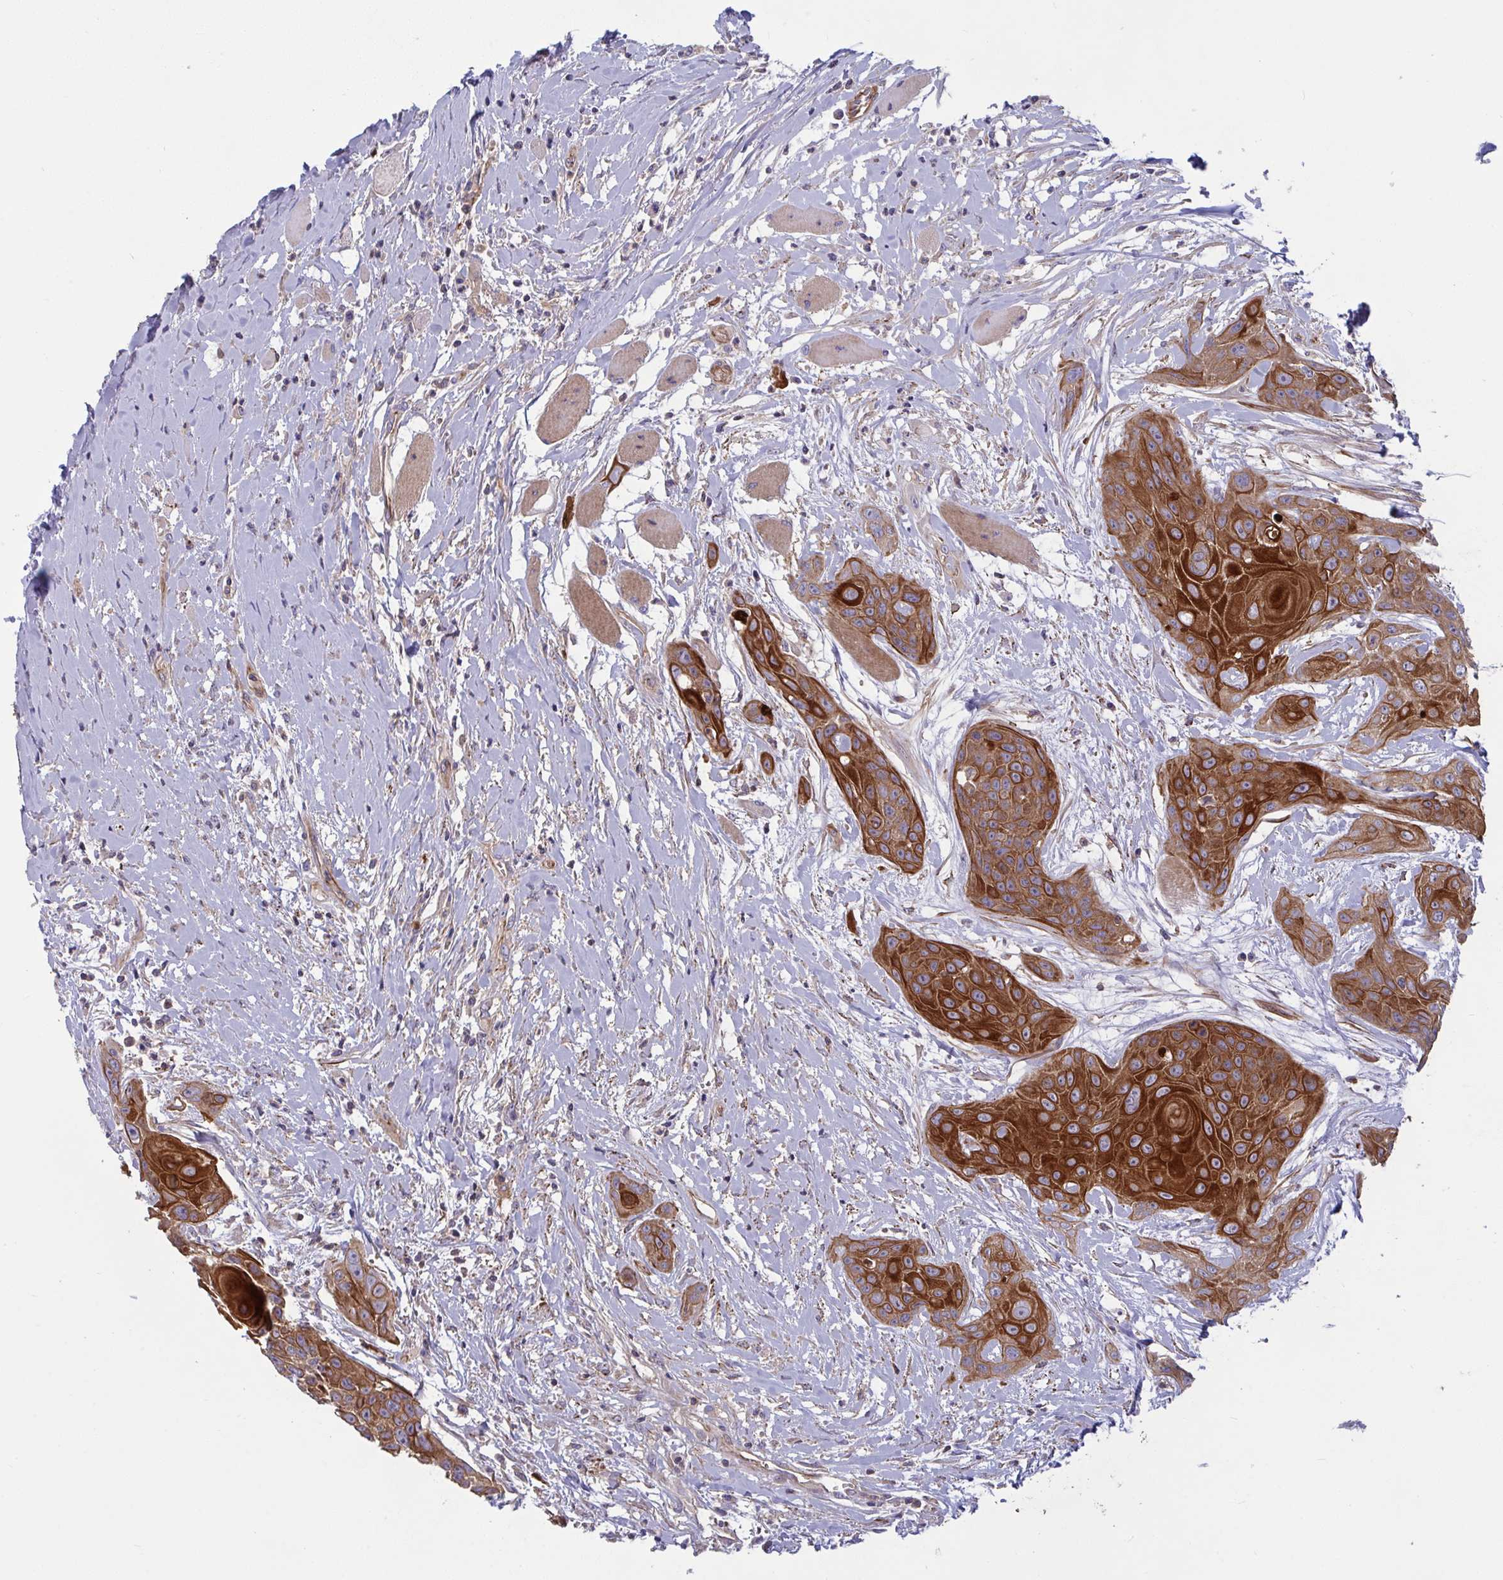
{"staining": {"intensity": "strong", "quantity": ">75%", "location": "cytoplasmic/membranous"}, "tissue": "head and neck cancer", "cell_type": "Tumor cells", "image_type": "cancer", "snomed": [{"axis": "morphology", "description": "Squamous cell carcinoma, NOS"}, {"axis": "topography", "description": "Head-Neck"}], "caption": "High-power microscopy captured an immunohistochemistry (IHC) image of head and neck squamous cell carcinoma, revealing strong cytoplasmic/membranous staining in approximately >75% of tumor cells.", "gene": "TANK", "patient": {"sex": "female", "age": 73}}